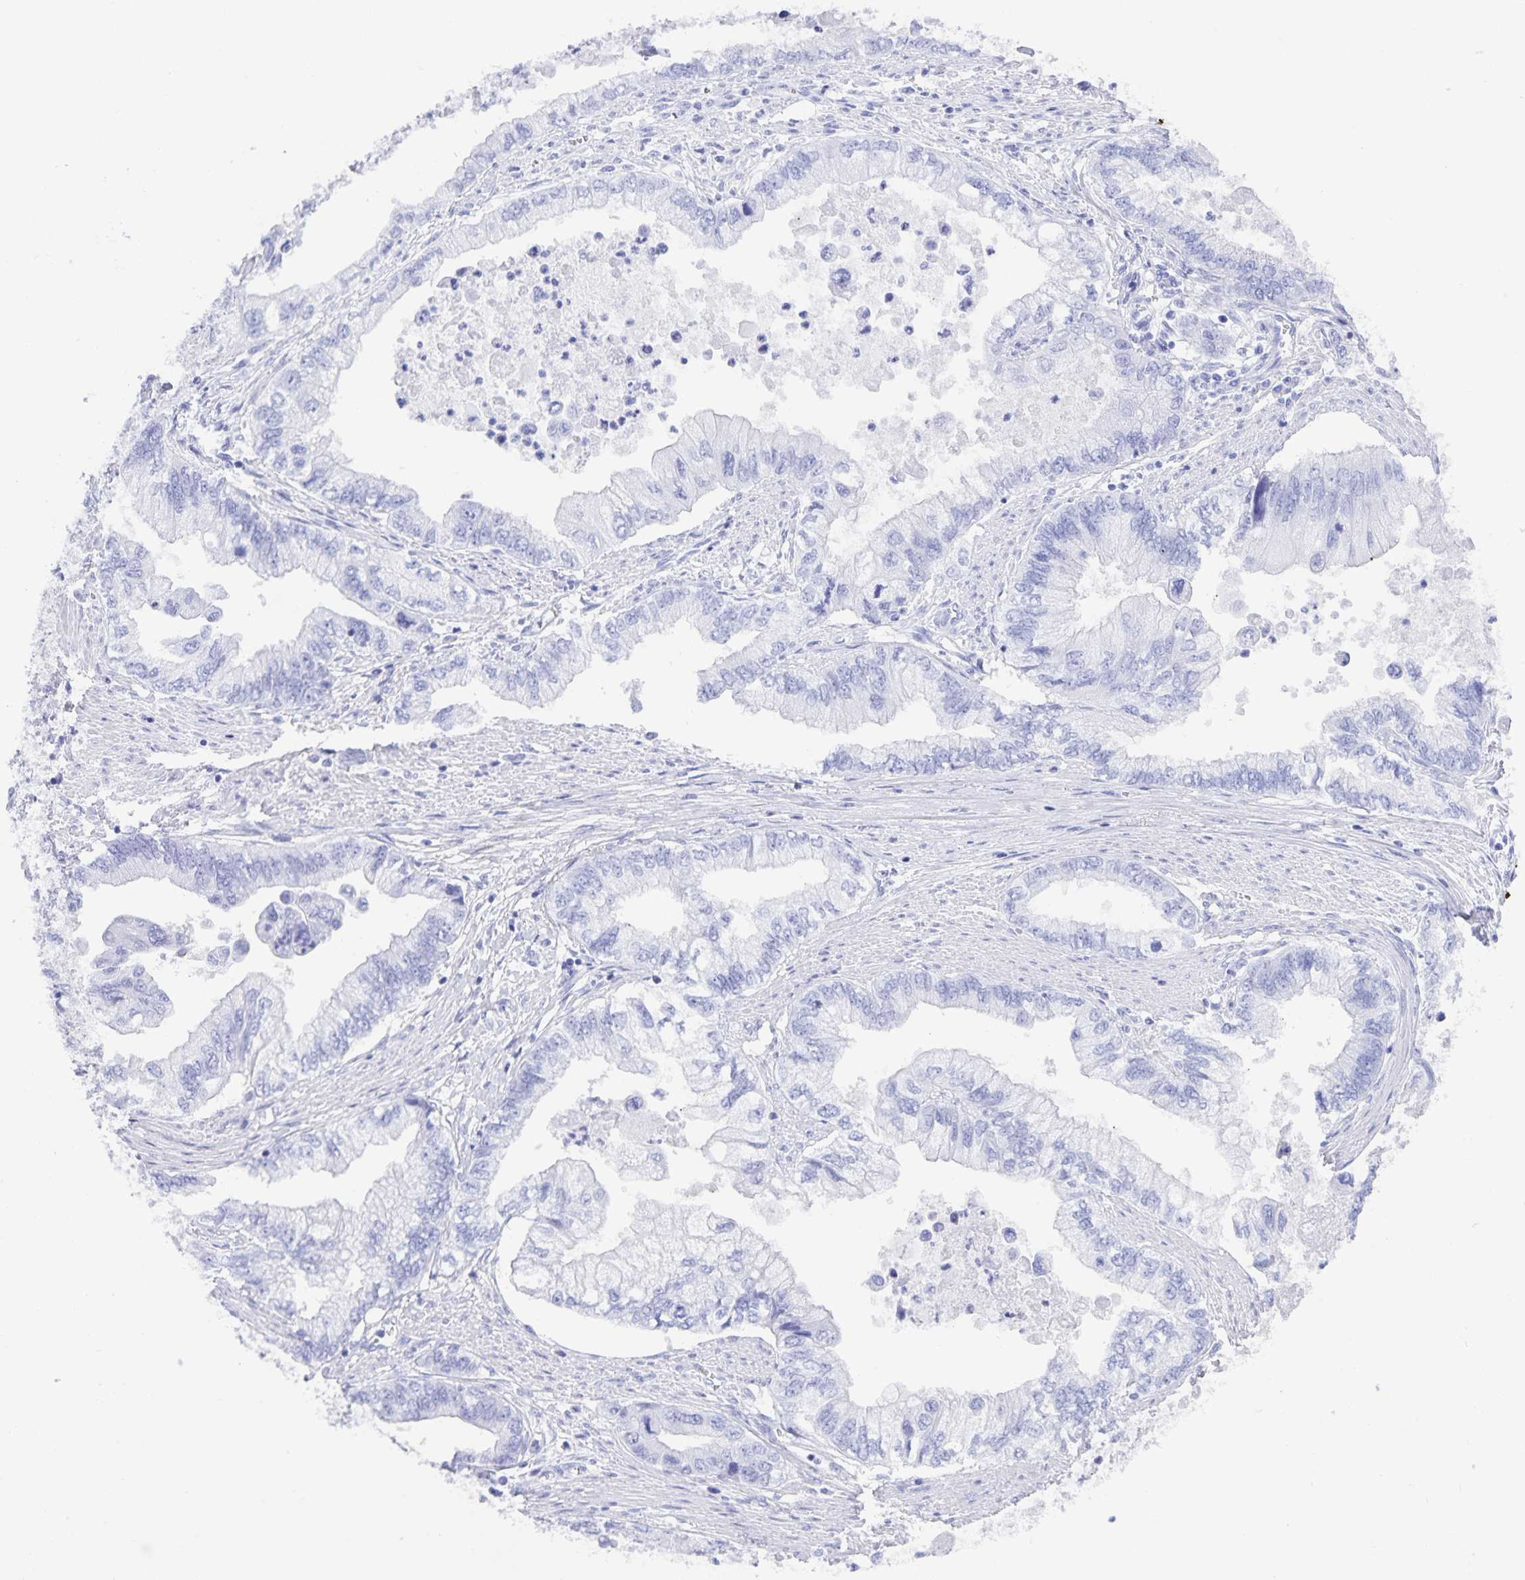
{"staining": {"intensity": "negative", "quantity": "none", "location": "none"}, "tissue": "stomach cancer", "cell_type": "Tumor cells", "image_type": "cancer", "snomed": [{"axis": "morphology", "description": "Adenocarcinoma, NOS"}, {"axis": "topography", "description": "Pancreas"}, {"axis": "topography", "description": "Stomach, upper"}], "caption": "This is a photomicrograph of immunohistochemistry (IHC) staining of stomach adenocarcinoma, which shows no expression in tumor cells.", "gene": "AQP4", "patient": {"sex": "male", "age": 77}}